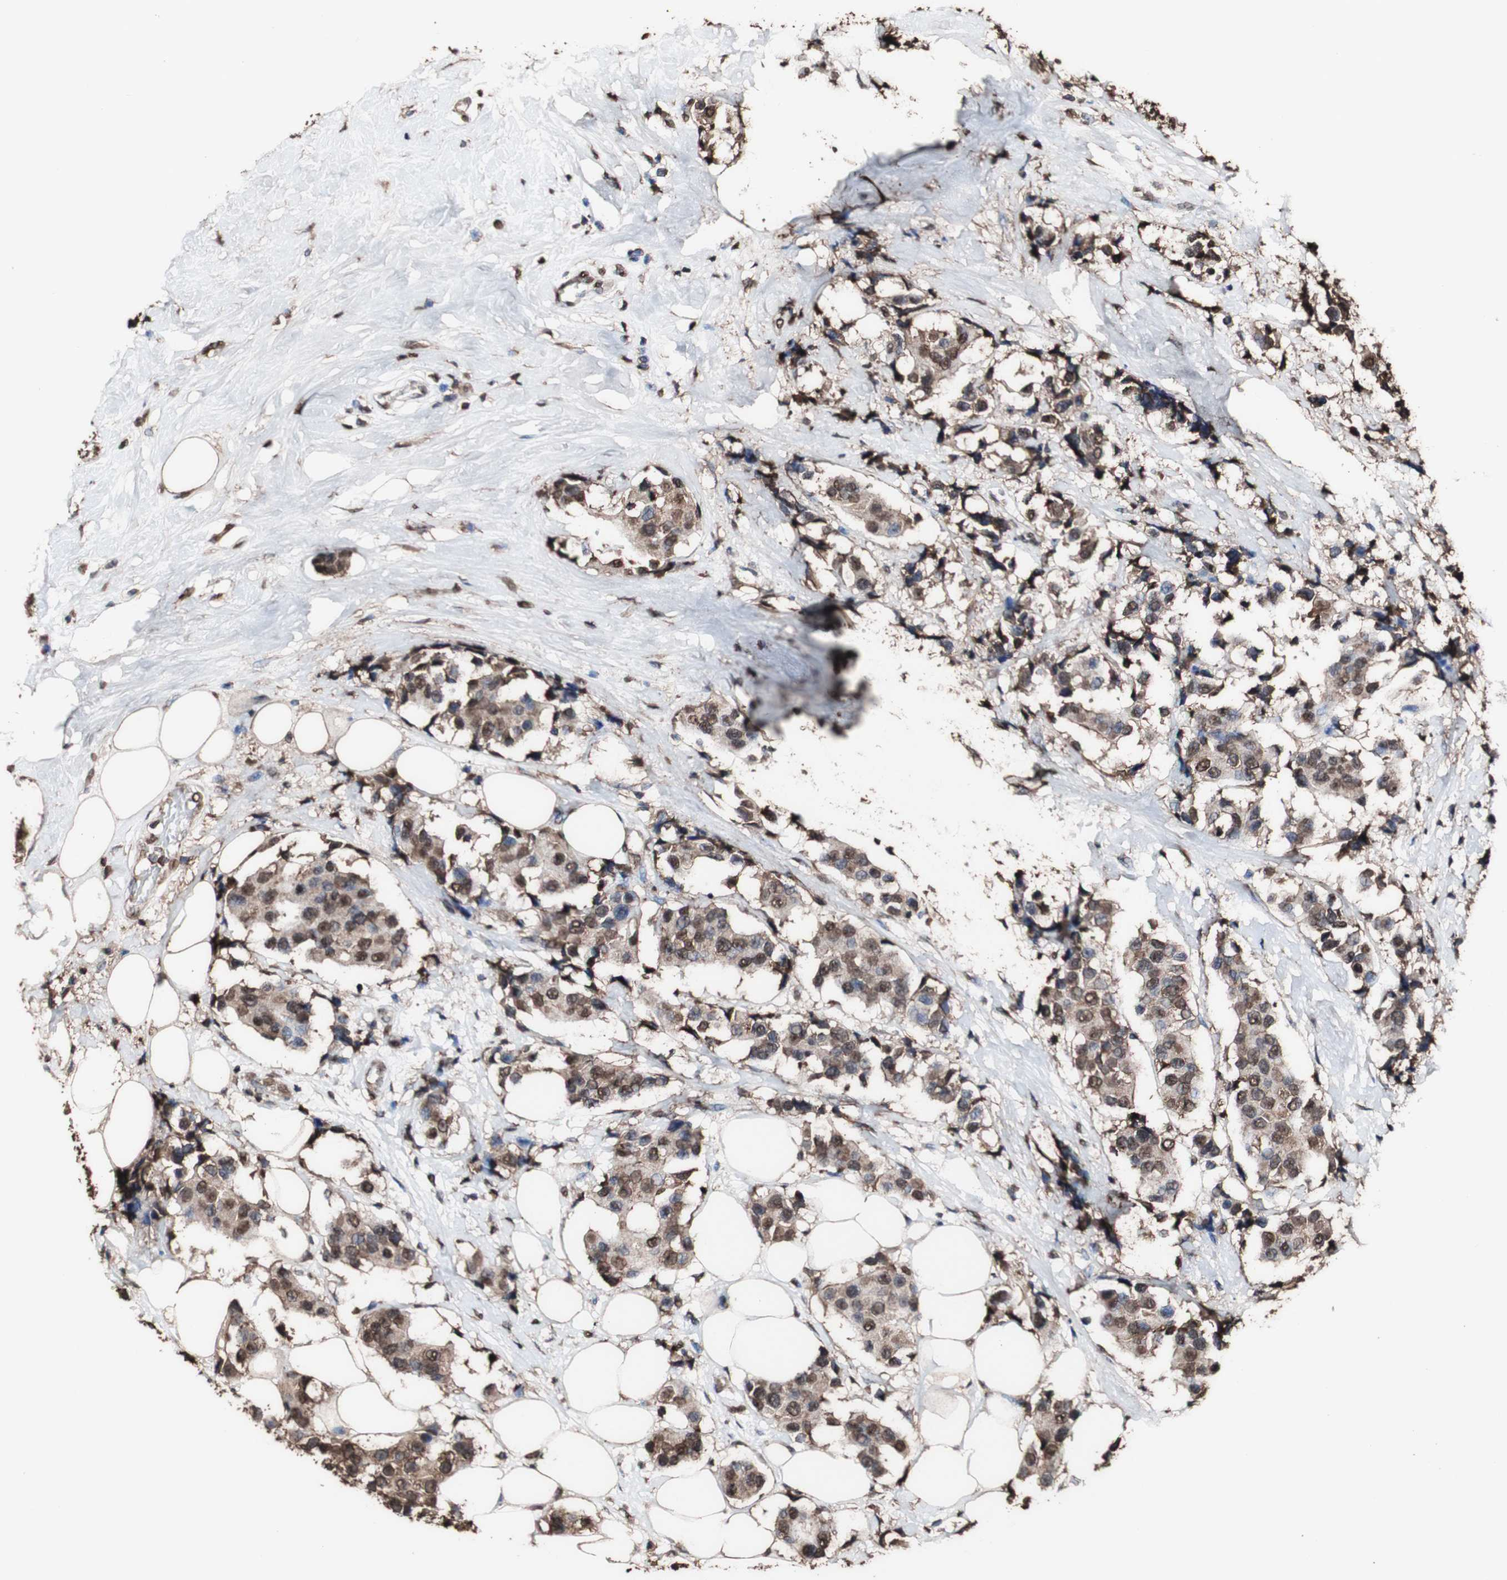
{"staining": {"intensity": "strong", "quantity": "25%-75%", "location": "cytoplasmic/membranous,nuclear"}, "tissue": "breast cancer", "cell_type": "Tumor cells", "image_type": "cancer", "snomed": [{"axis": "morphology", "description": "Normal tissue, NOS"}, {"axis": "morphology", "description": "Duct carcinoma"}, {"axis": "topography", "description": "Breast"}], "caption": "Breast cancer (intraductal carcinoma) tissue displays strong cytoplasmic/membranous and nuclear expression in about 25%-75% of tumor cells", "gene": "PIDD1", "patient": {"sex": "female", "age": 39}}